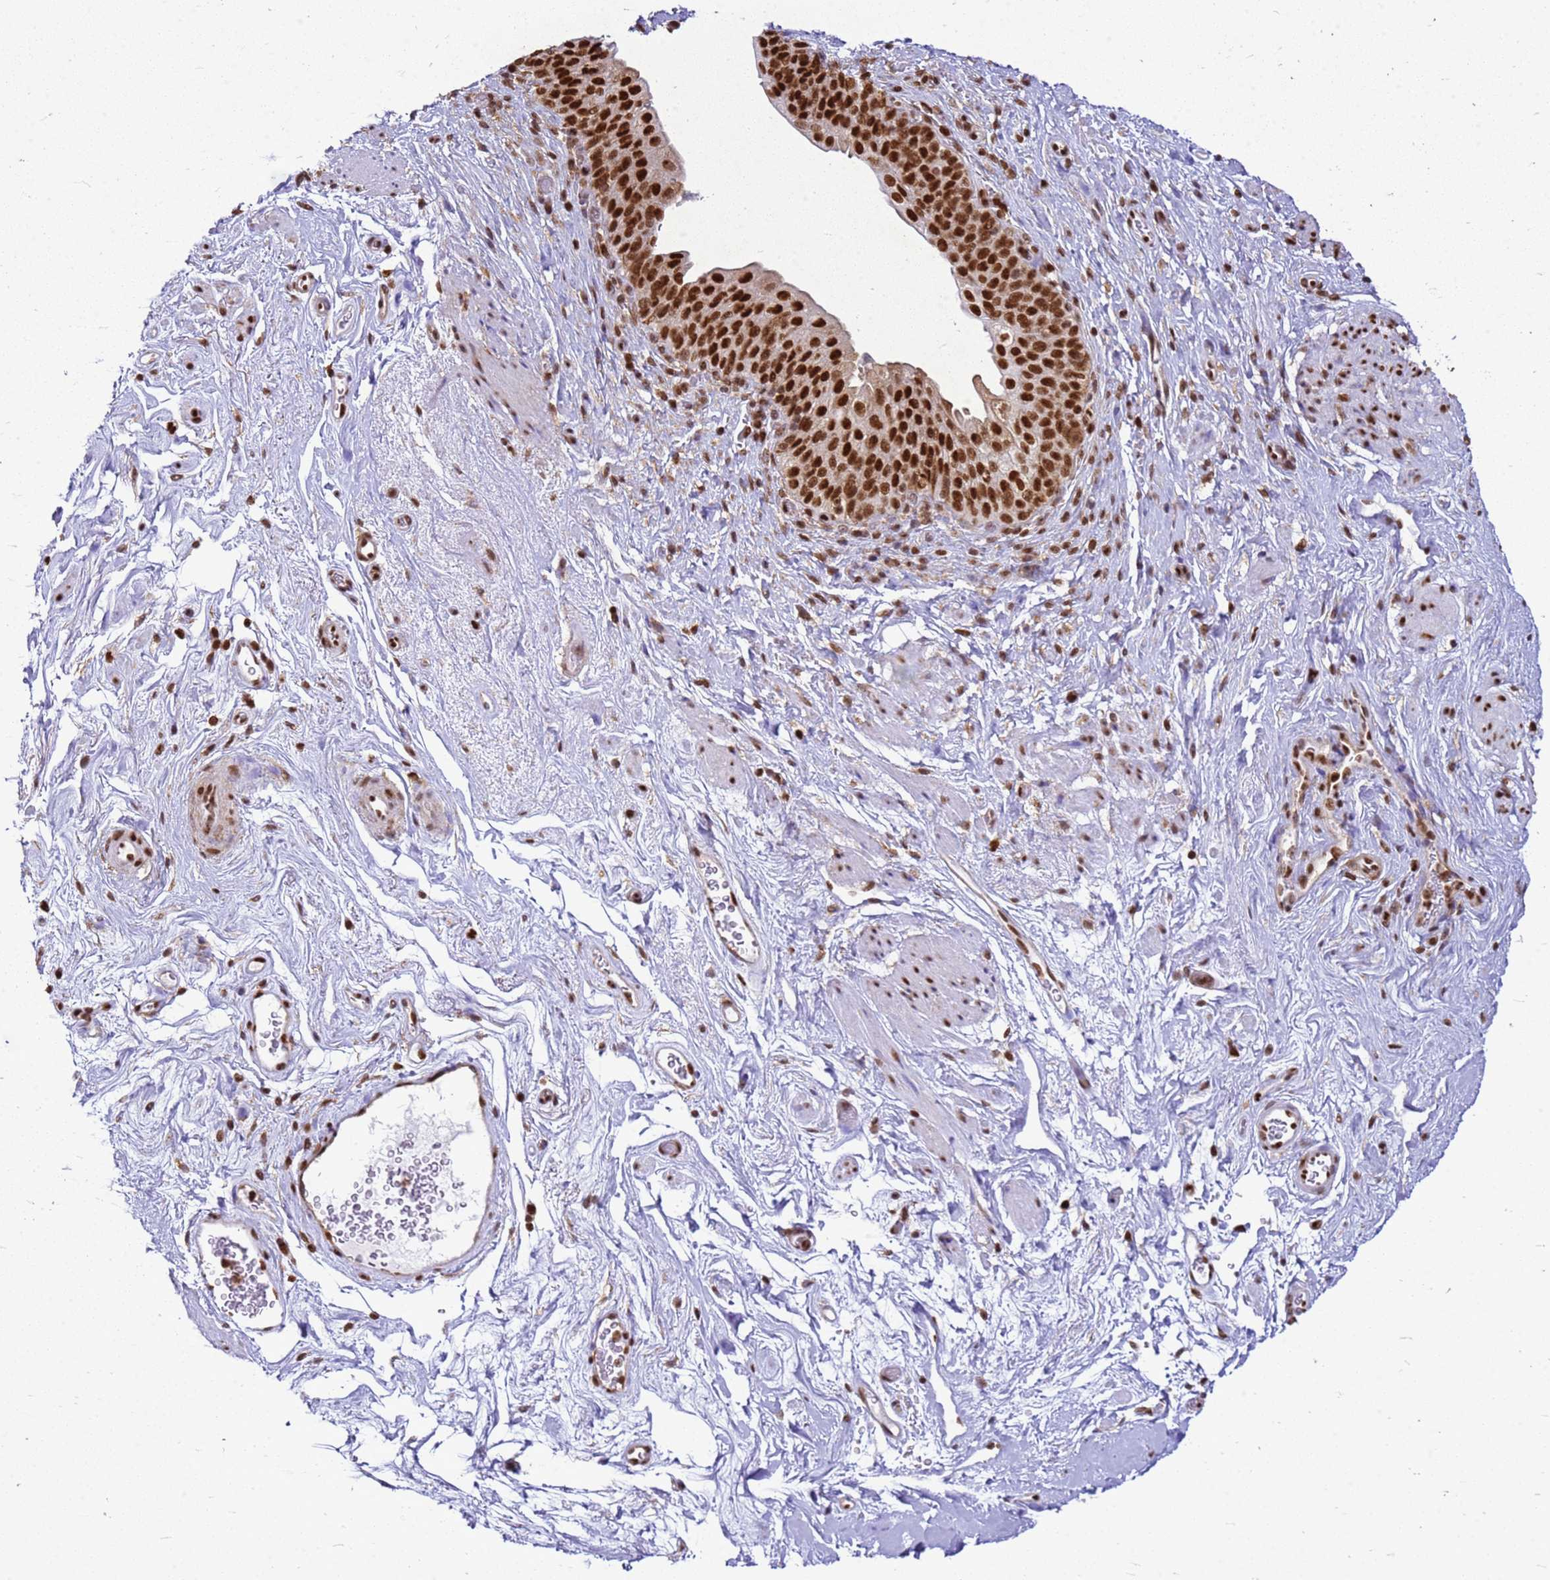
{"staining": {"intensity": "moderate", "quantity": "25%-75%", "location": "nuclear"}, "tissue": "smooth muscle", "cell_type": "Smooth muscle cells", "image_type": "normal", "snomed": [{"axis": "morphology", "description": "Normal tissue, NOS"}, {"axis": "topography", "description": "Smooth muscle"}, {"axis": "topography", "description": "Peripheral nerve tissue"}], "caption": "Smooth muscle cells reveal moderate nuclear expression in approximately 25%-75% of cells in normal smooth muscle.", "gene": "APEX1", "patient": {"sex": "male", "age": 69}}